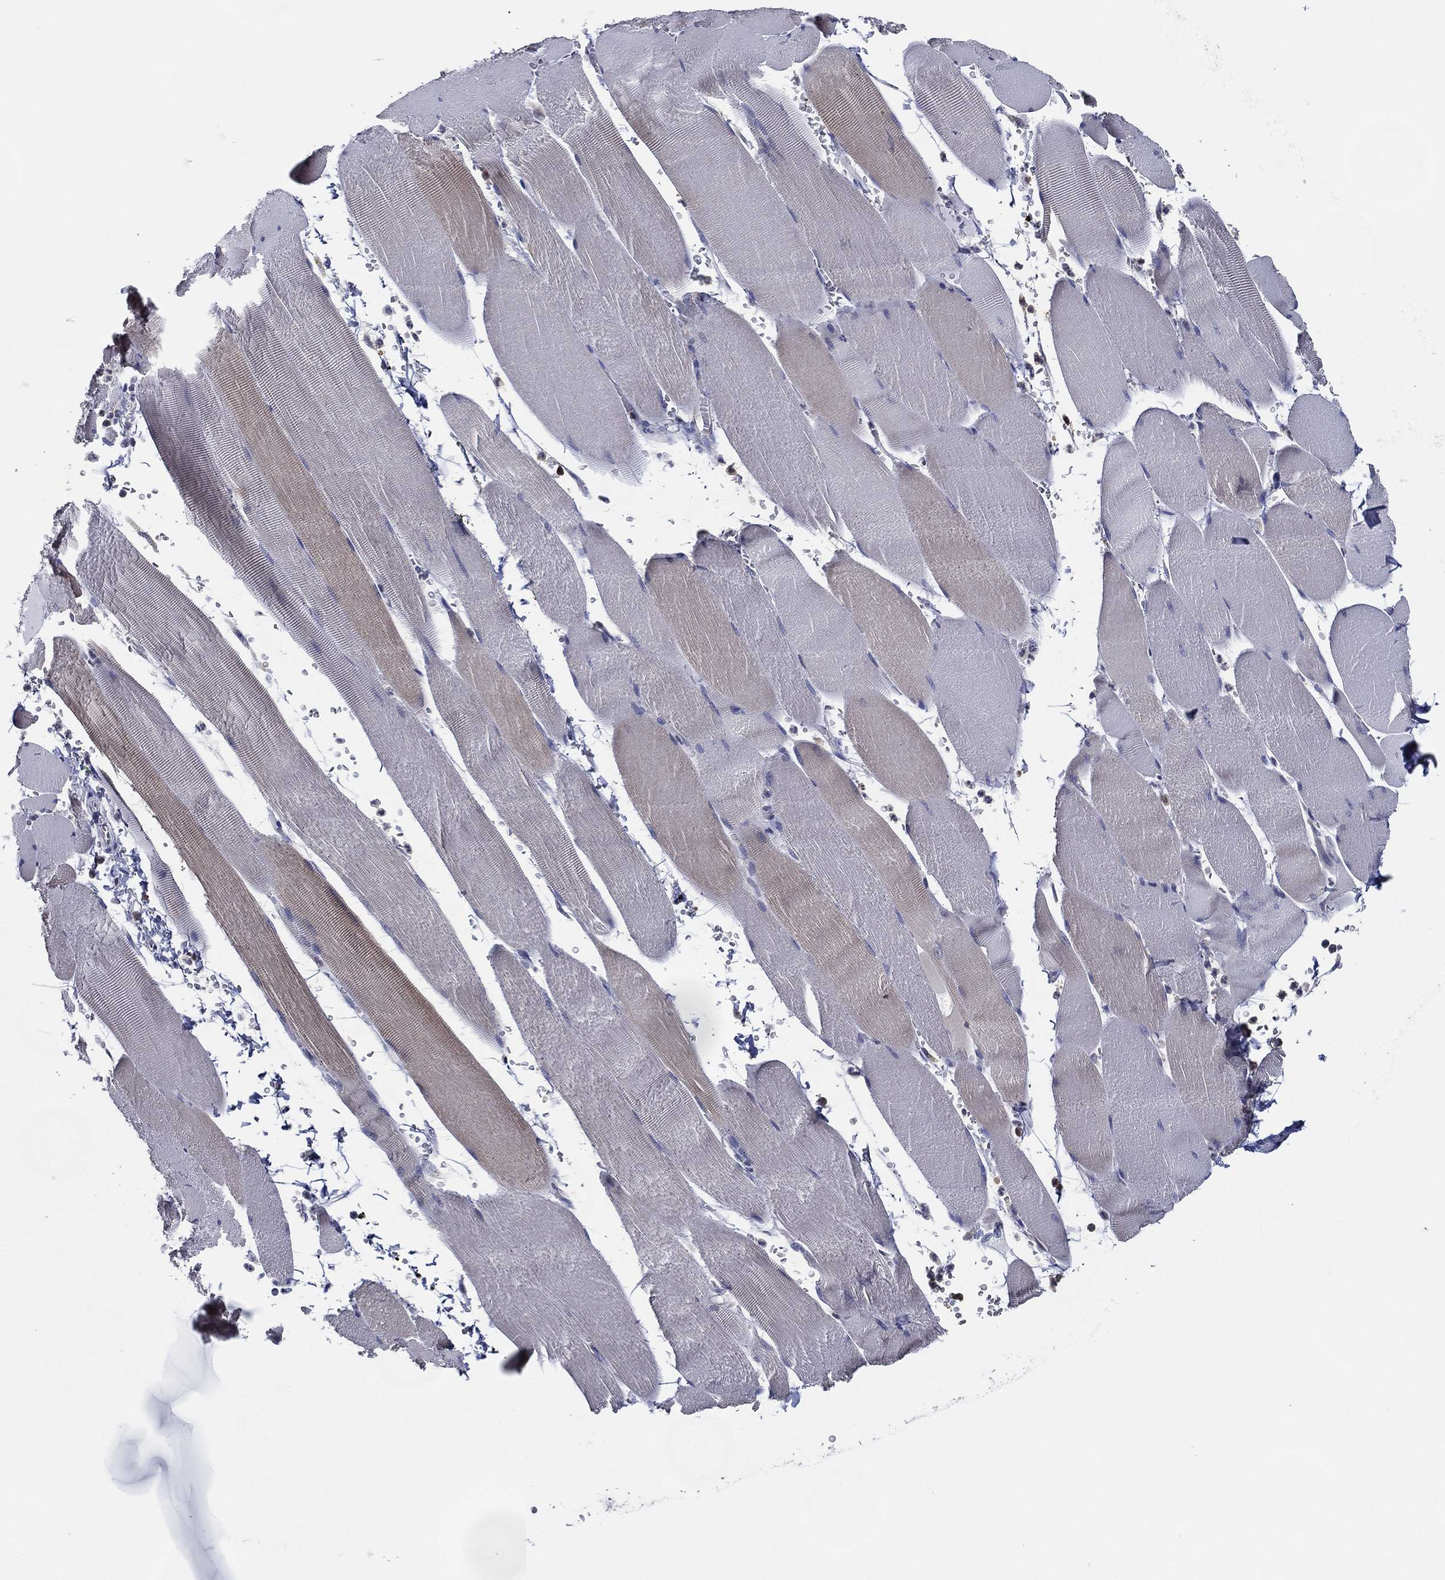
{"staining": {"intensity": "negative", "quantity": "none", "location": "none"}, "tissue": "skeletal muscle", "cell_type": "Myocytes", "image_type": "normal", "snomed": [{"axis": "morphology", "description": "Normal tissue, NOS"}, {"axis": "topography", "description": "Skeletal muscle"}], "caption": "This is an immunohistochemistry (IHC) photomicrograph of benign human skeletal muscle. There is no staining in myocytes.", "gene": "ZNF223", "patient": {"sex": "male", "age": 56}}